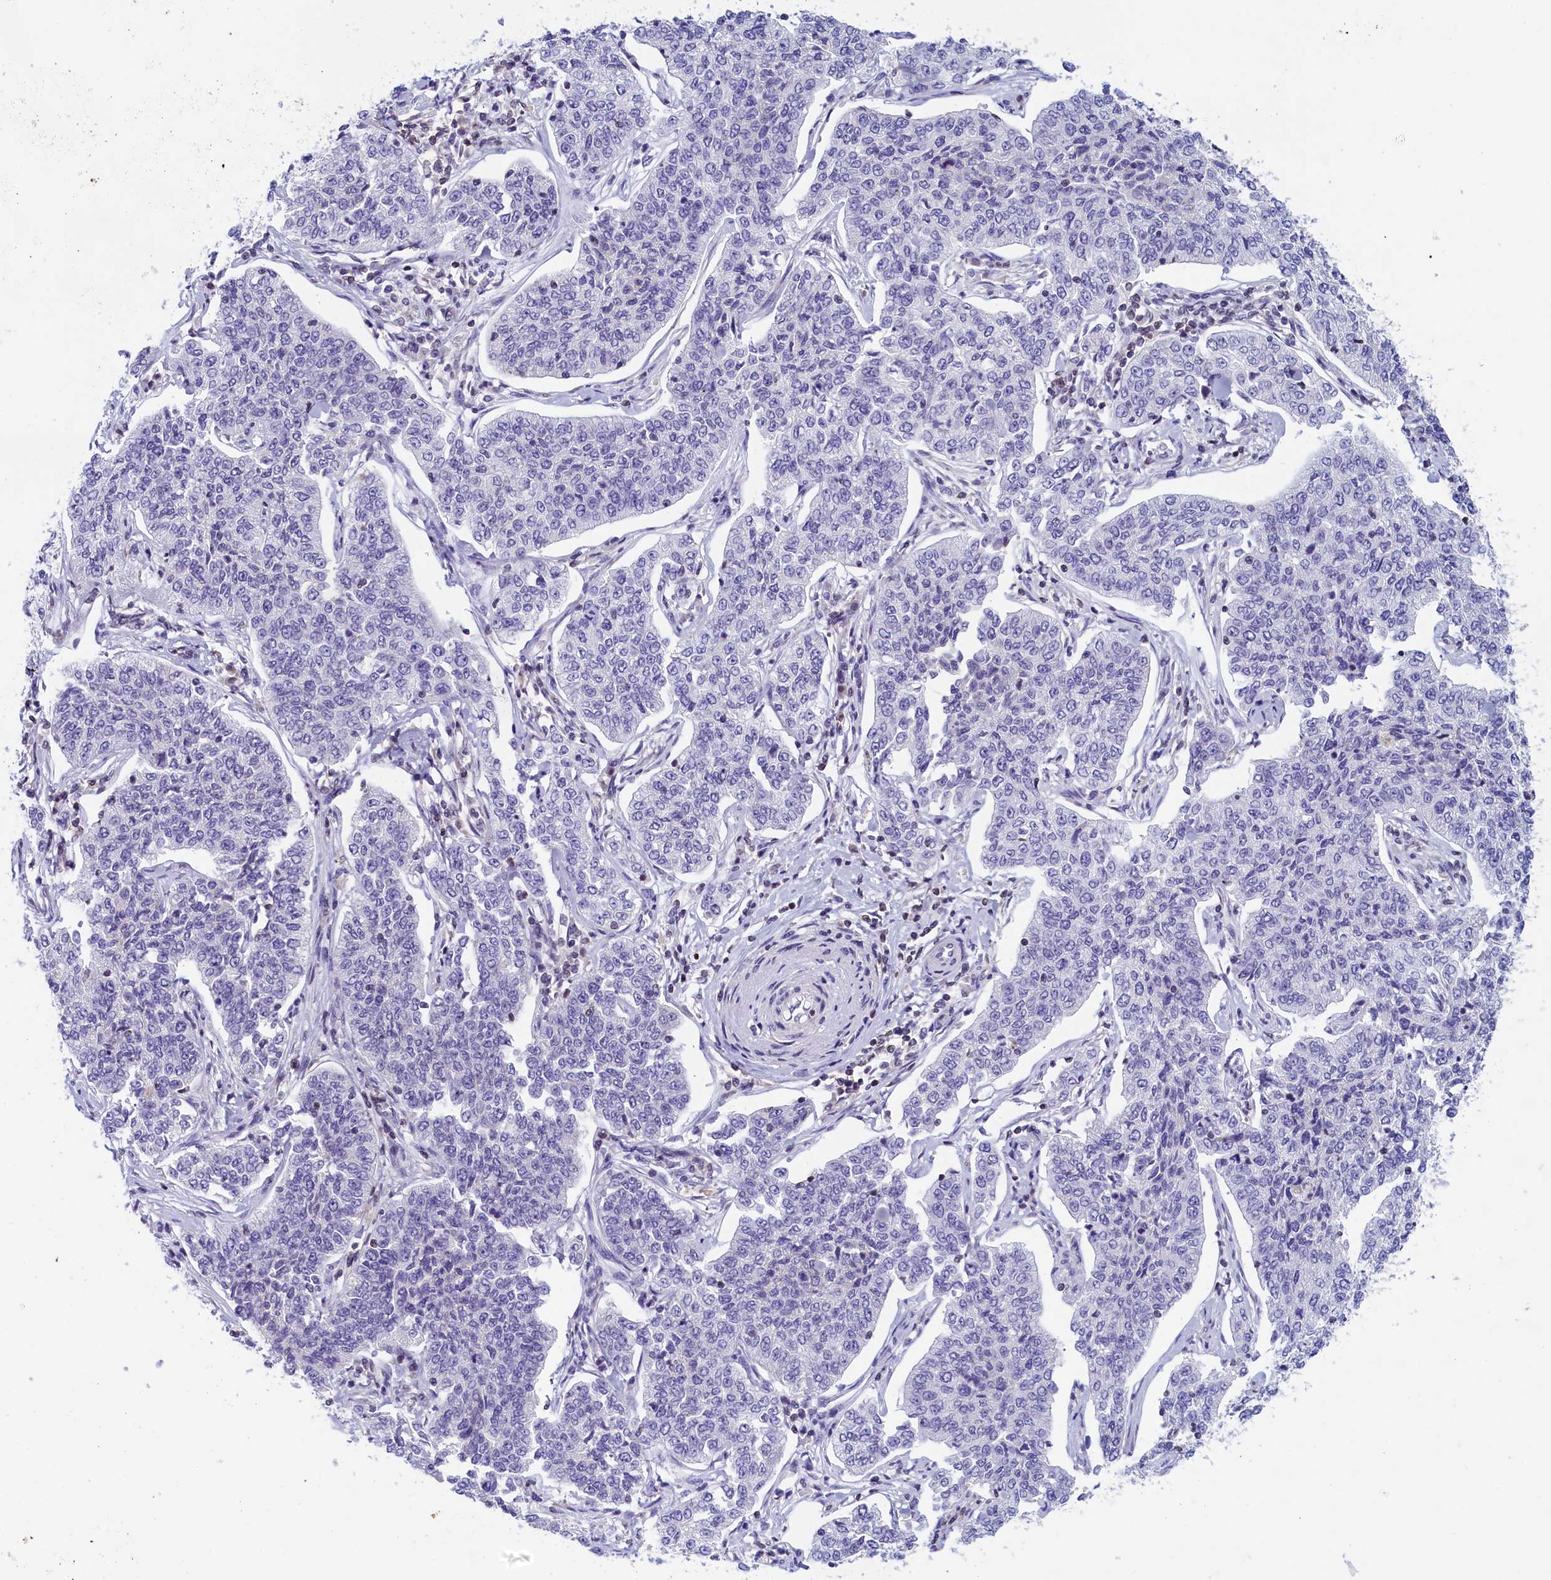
{"staining": {"intensity": "negative", "quantity": "none", "location": "none"}, "tissue": "cervical cancer", "cell_type": "Tumor cells", "image_type": "cancer", "snomed": [{"axis": "morphology", "description": "Squamous cell carcinoma, NOS"}, {"axis": "topography", "description": "Cervix"}], "caption": "DAB (3,3'-diaminobenzidine) immunohistochemical staining of cervical cancer reveals no significant positivity in tumor cells. (DAB (3,3'-diaminobenzidine) immunohistochemistry with hematoxylin counter stain).", "gene": "TRAF3IP3", "patient": {"sex": "female", "age": 35}}